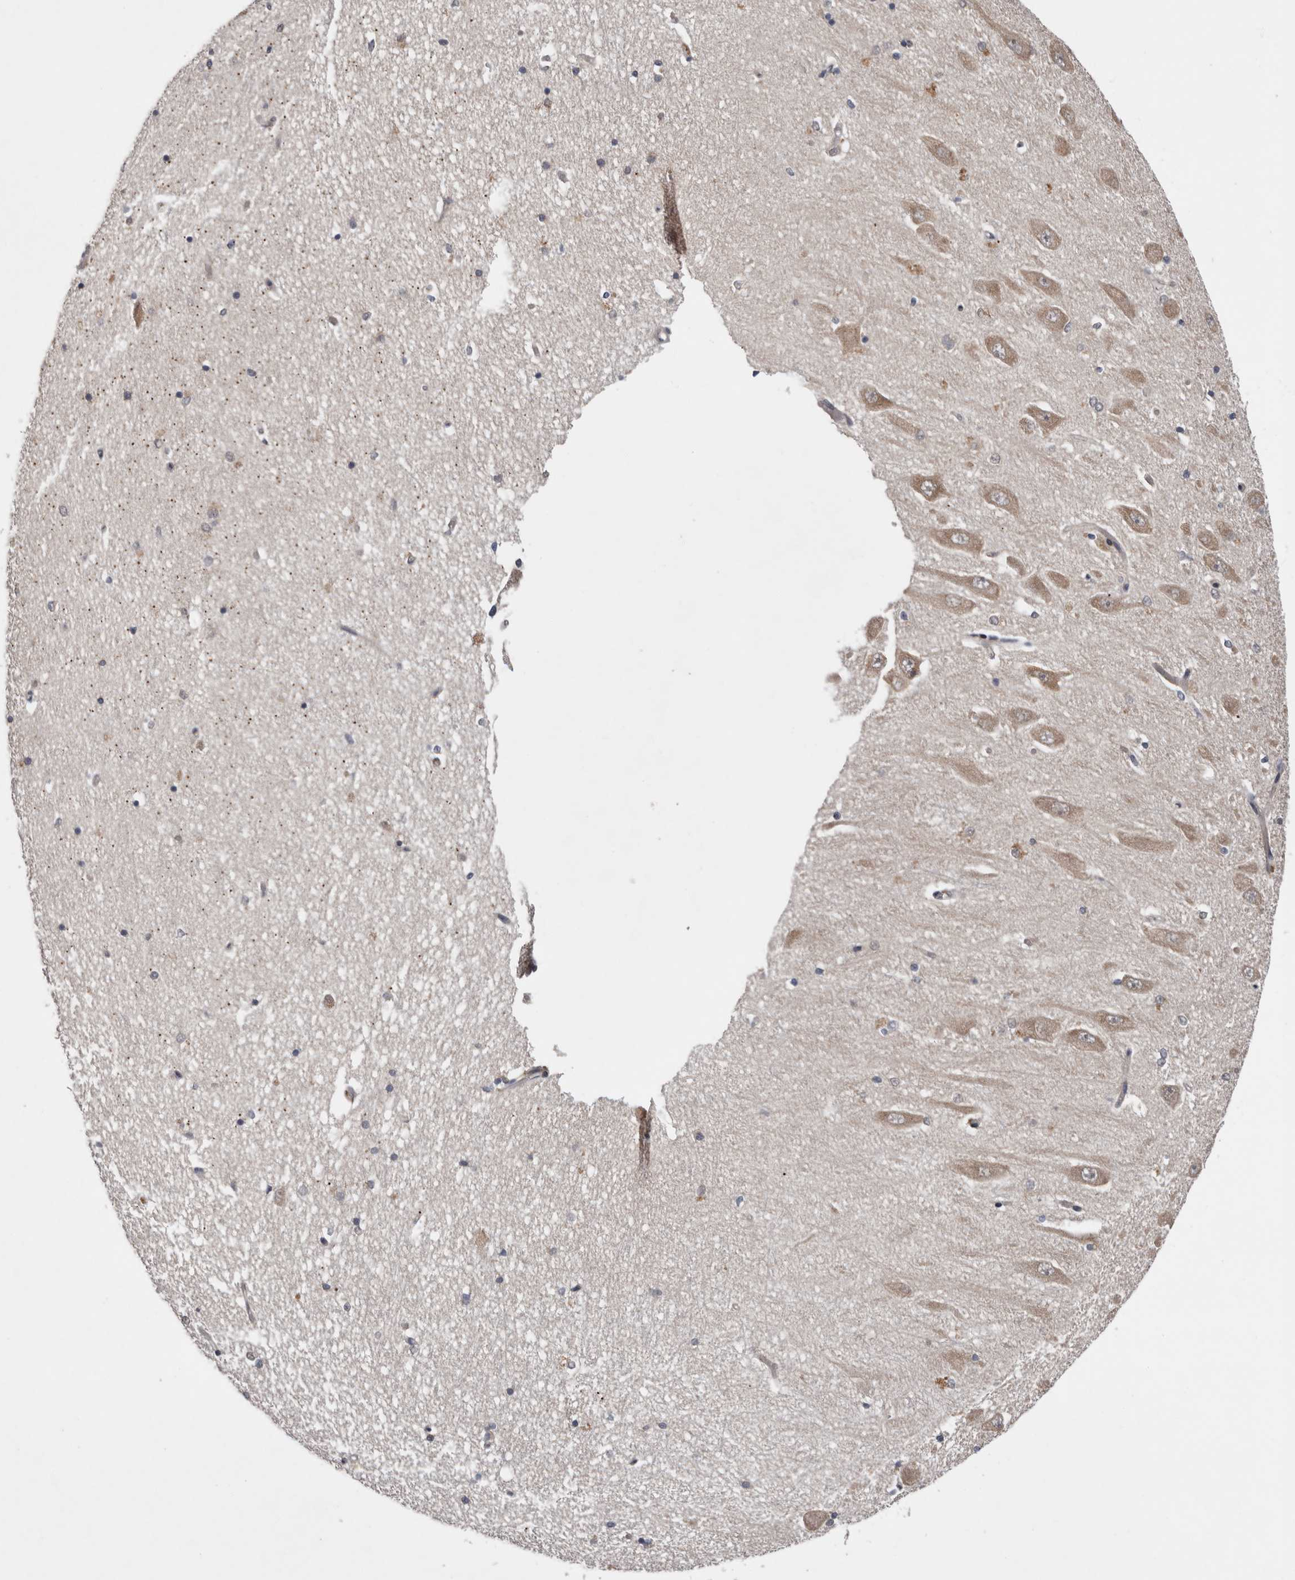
{"staining": {"intensity": "weak", "quantity": "<25%", "location": "cytoplasmic/membranous"}, "tissue": "hippocampus", "cell_type": "Glial cells", "image_type": "normal", "snomed": [{"axis": "morphology", "description": "Normal tissue, NOS"}, {"axis": "topography", "description": "Hippocampus"}], "caption": "IHC image of benign hippocampus: hippocampus stained with DAB (3,3'-diaminobenzidine) shows no significant protein staining in glial cells. (DAB IHC with hematoxylin counter stain).", "gene": "CHML", "patient": {"sex": "male", "age": 45}}